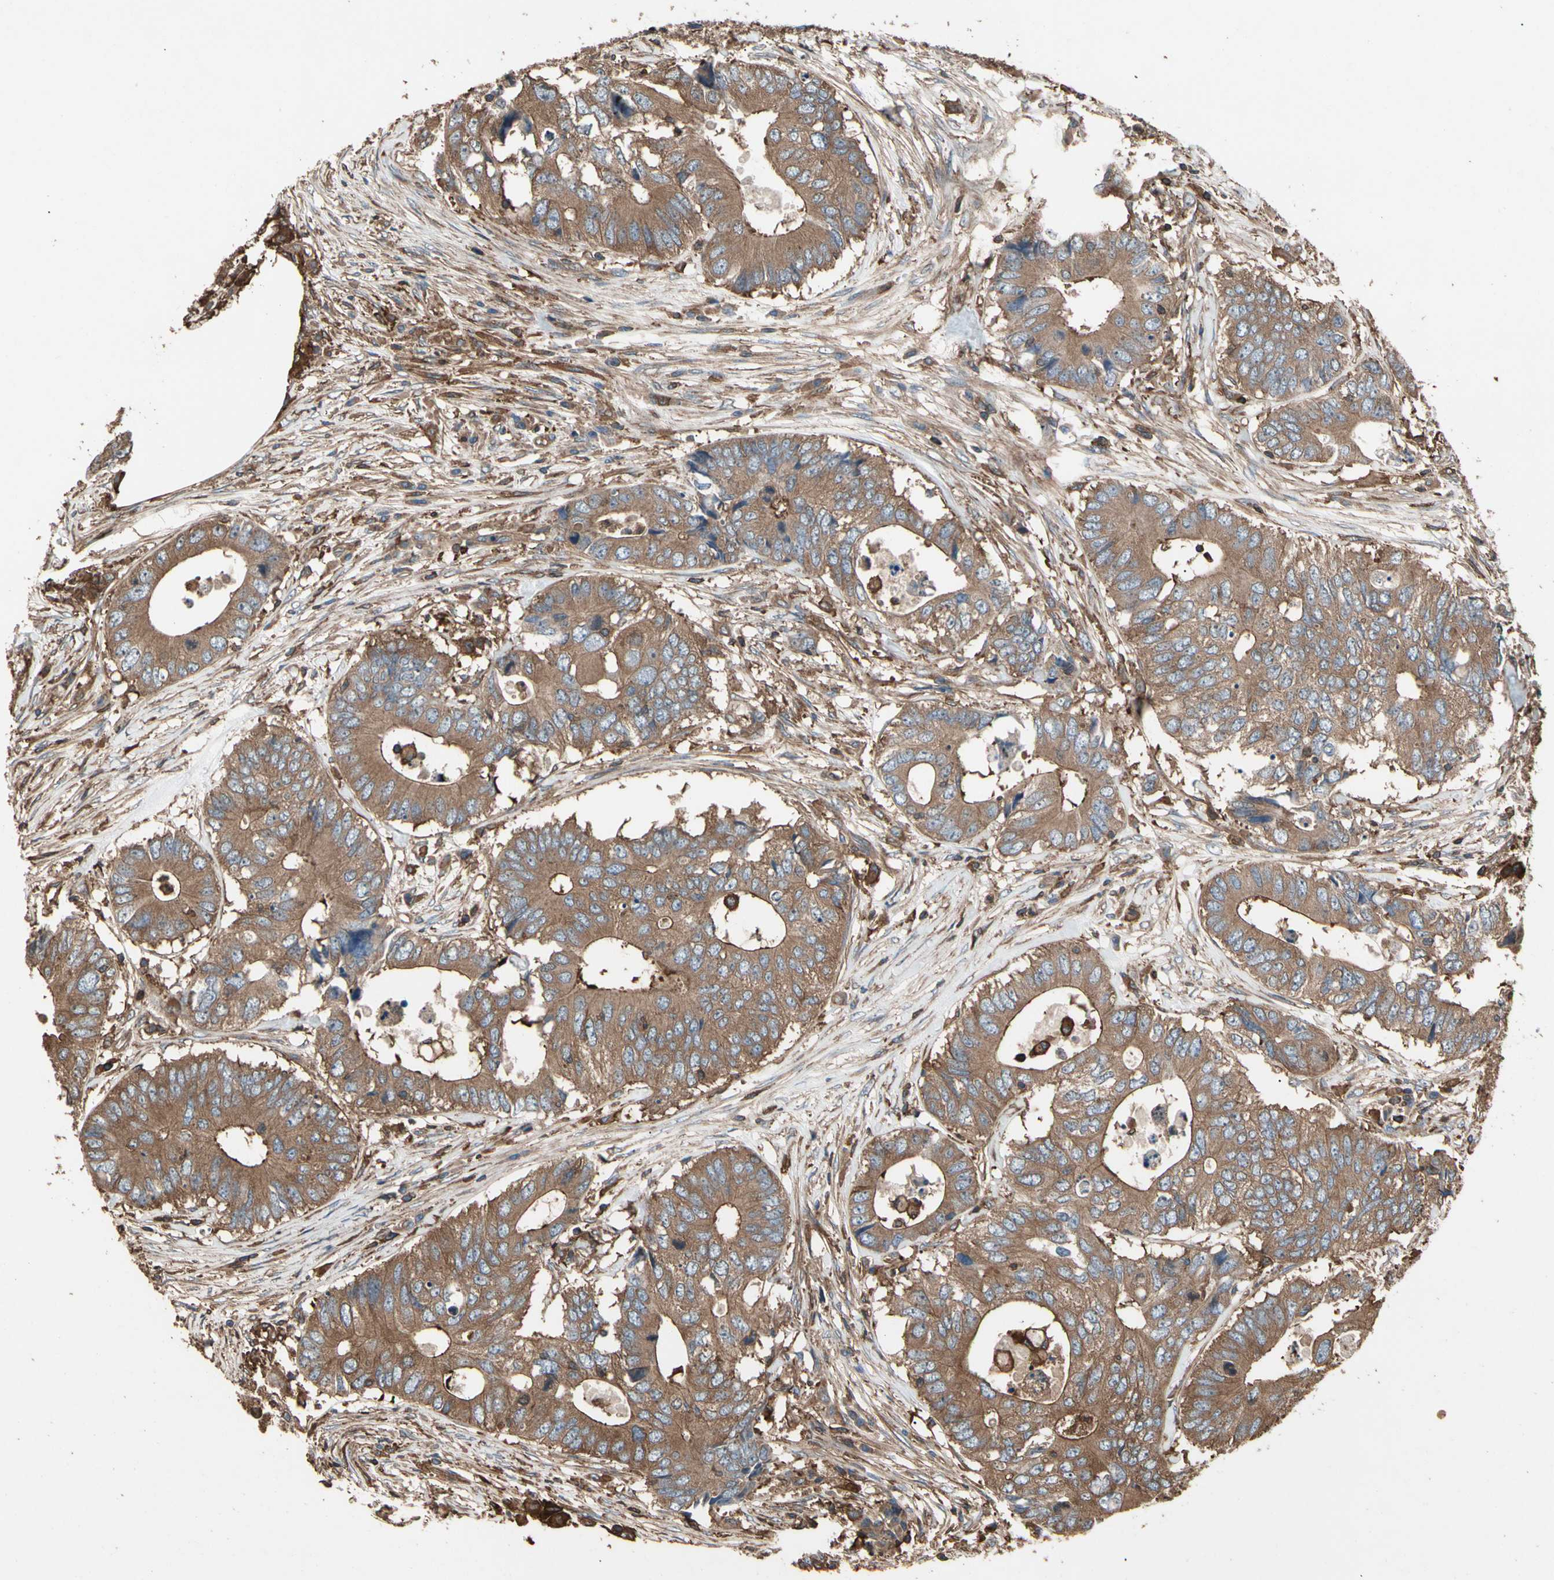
{"staining": {"intensity": "moderate", "quantity": ">75%", "location": "cytoplasmic/membranous"}, "tissue": "colorectal cancer", "cell_type": "Tumor cells", "image_type": "cancer", "snomed": [{"axis": "morphology", "description": "Adenocarcinoma, NOS"}, {"axis": "topography", "description": "Colon"}], "caption": "Protein expression by IHC demonstrates moderate cytoplasmic/membranous expression in approximately >75% of tumor cells in colorectal adenocarcinoma.", "gene": "AGBL2", "patient": {"sex": "male", "age": 71}}